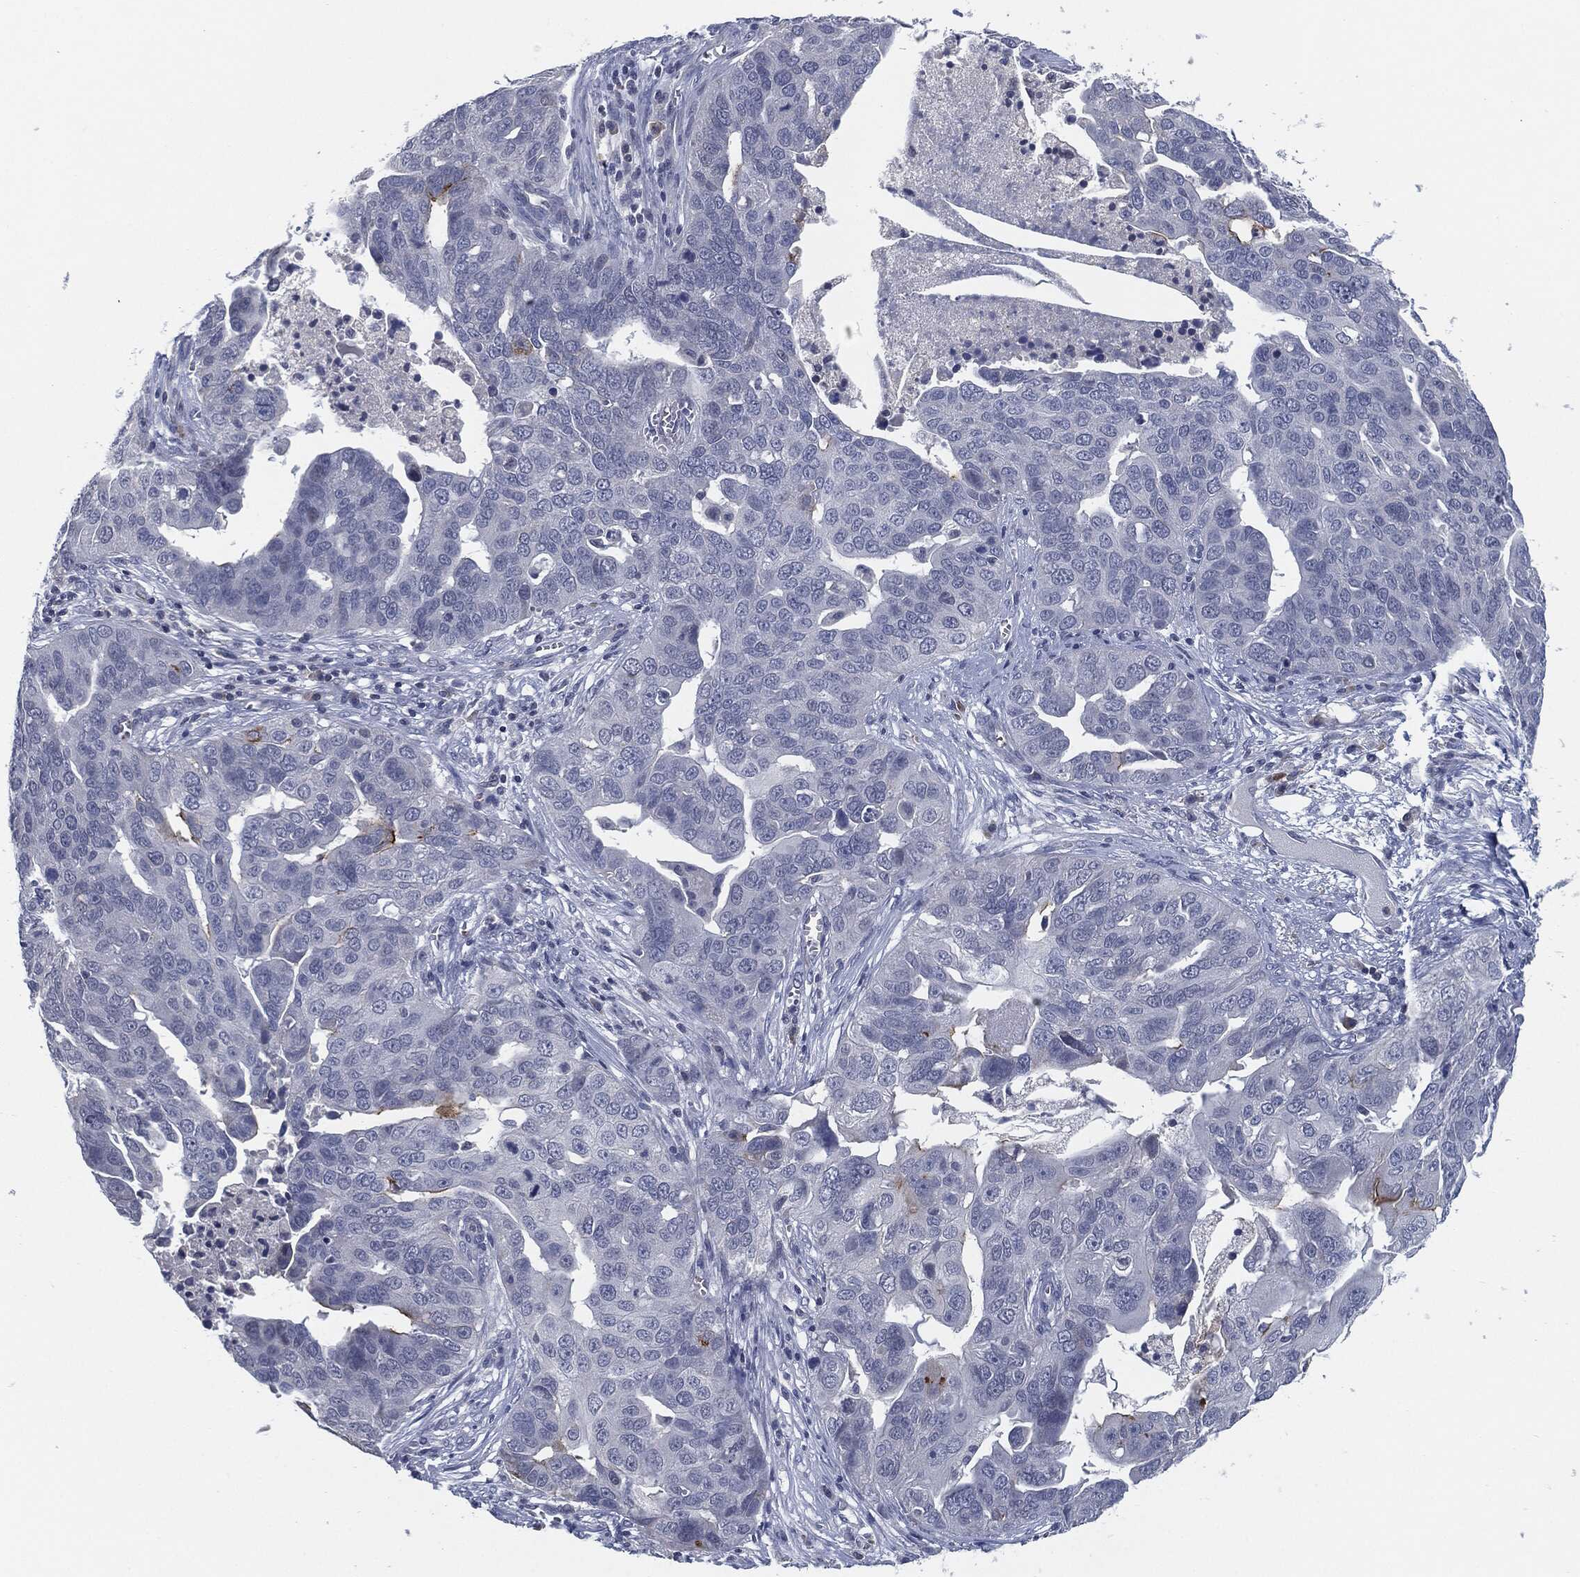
{"staining": {"intensity": "negative", "quantity": "none", "location": "none"}, "tissue": "ovarian cancer", "cell_type": "Tumor cells", "image_type": "cancer", "snomed": [{"axis": "morphology", "description": "Carcinoma, endometroid"}, {"axis": "topography", "description": "Soft tissue"}, {"axis": "topography", "description": "Ovary"}], "caption": "High power microscopy image of an immunohistochemistry (IHC) photomicrograph of ovarian endometroid carcinoma, revealing no significant expression in tumor cells.", "gene": "PROM1", "patient": {"sex": "female", "age": 52}}